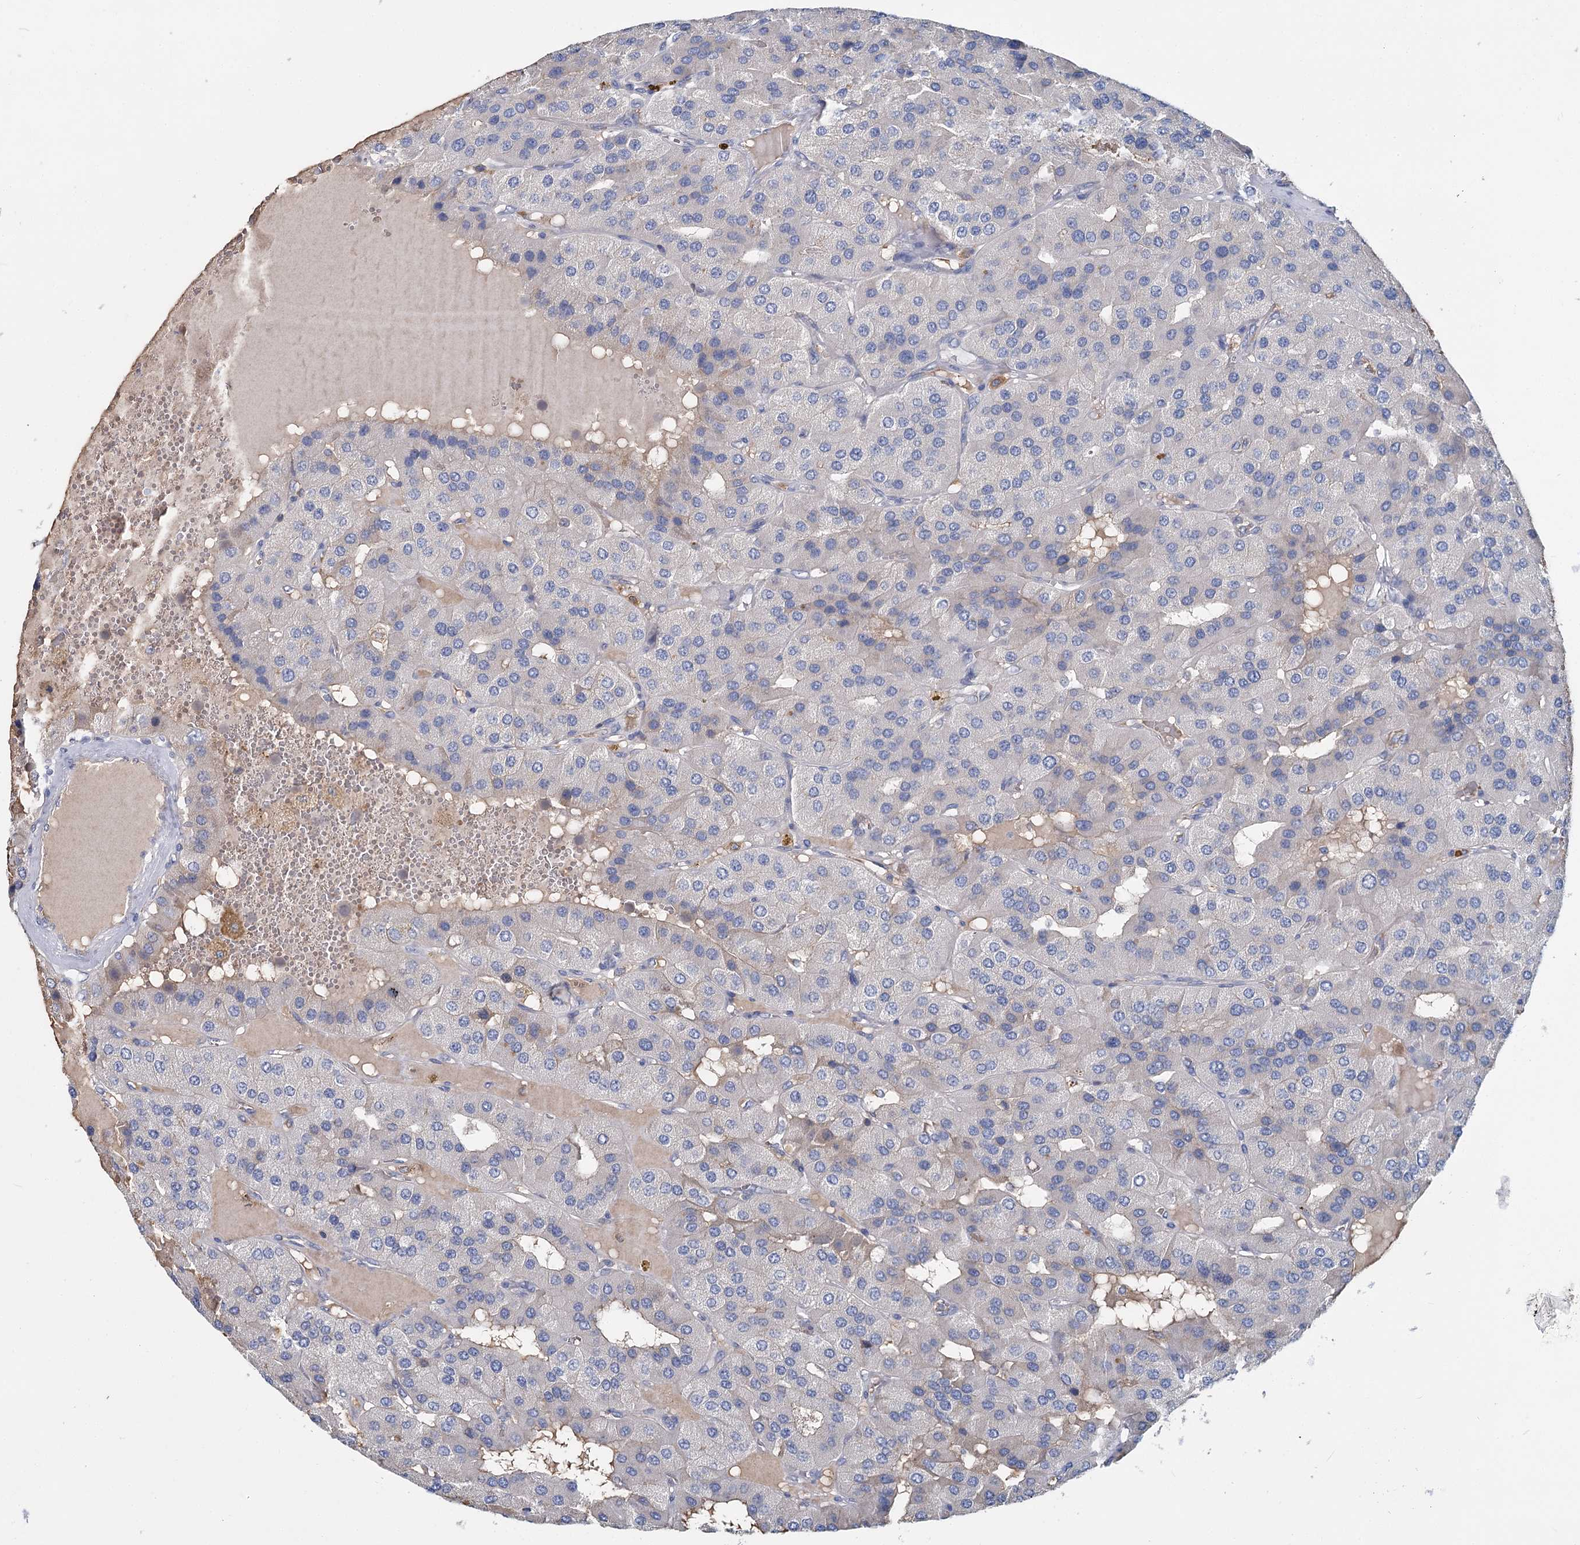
{"staining": {"intensity": "negative", "quantity": "none", "location": "none"}, "tissue": "parathyroid gland", "cell_type": "Glandular cells", "image_type": "normal", "snomed": [{"axis": "morphology", "description": "Normal tissue, NOS"}, {"axis": "morphology", "description": "Adenoma, NOS"}, {"axis": "topography", "description": "Parathyroid gland"}], "caption": "Glandular cells are negative for protein expression in unremarkable human parathyroid gland. The staining was performed using DAB (3,3'-diaminobenzidine) to visualize the protein expression in brown, while the nuclei were stained in blue with hematoxylin (Magnification: 20x).", "gene": "ANKRD16", "patient": {"sex": "female", "age": 86}}